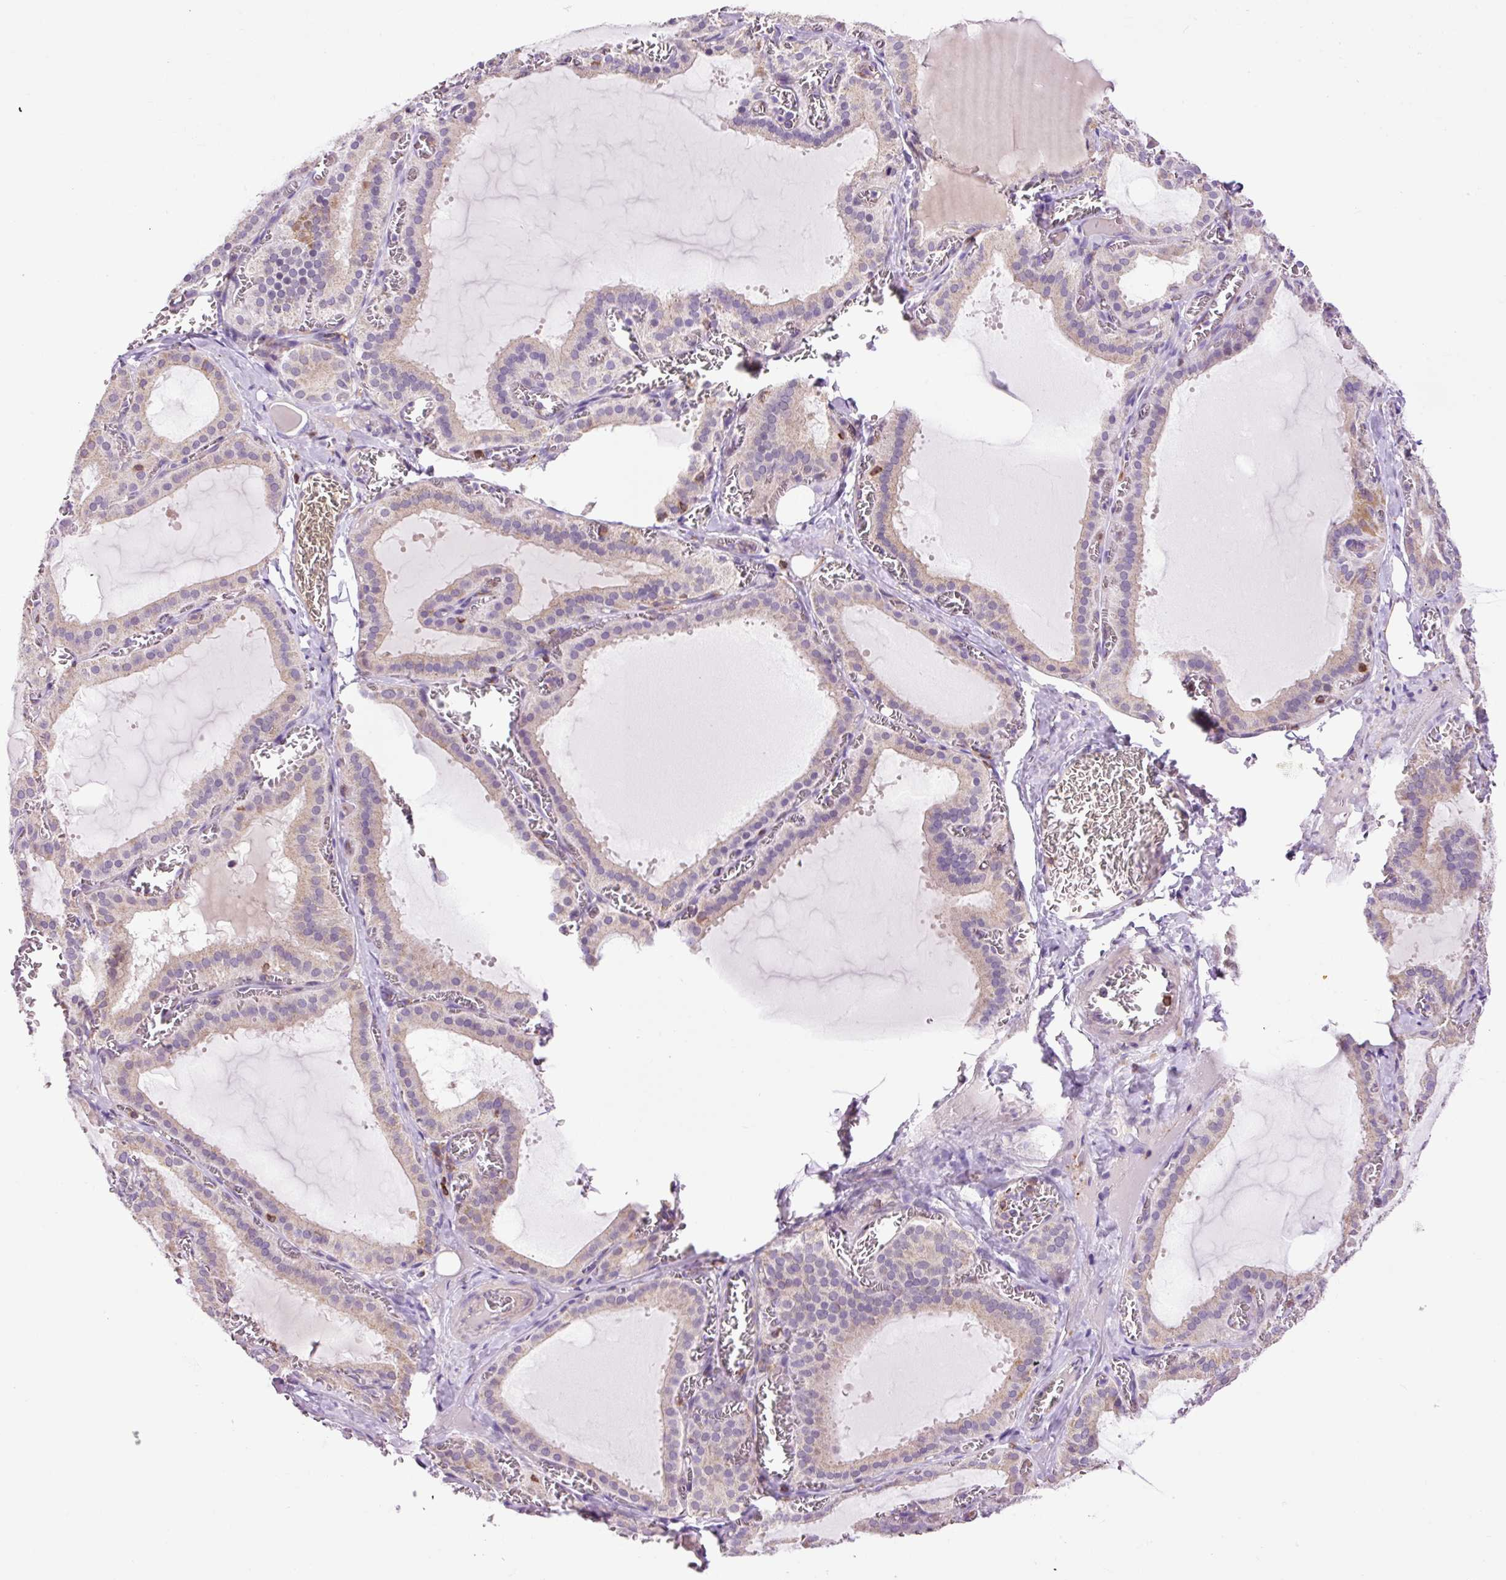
{"staining": {"intensity": "moderate", "quantity": "<25%", "location": "cytoplasmic/membranous"}, "tissue": "thyroid gland", "cell_type": "Glandular cells", "image_type": "normal", "snomed": [{"axis": "morphology", "description": "Normal tissue, NOS"}, {"axis": "topography", "description": "Thyroid gland"}], "caption": "Immunohistochemistry (IHC) of normal human thyroid gland reveals low levels of moderate cytoplasmic/membranous expression in about <25% of glandular cells.", "gene": "CD83", "patient": {"sex": "female", "age": 30}}